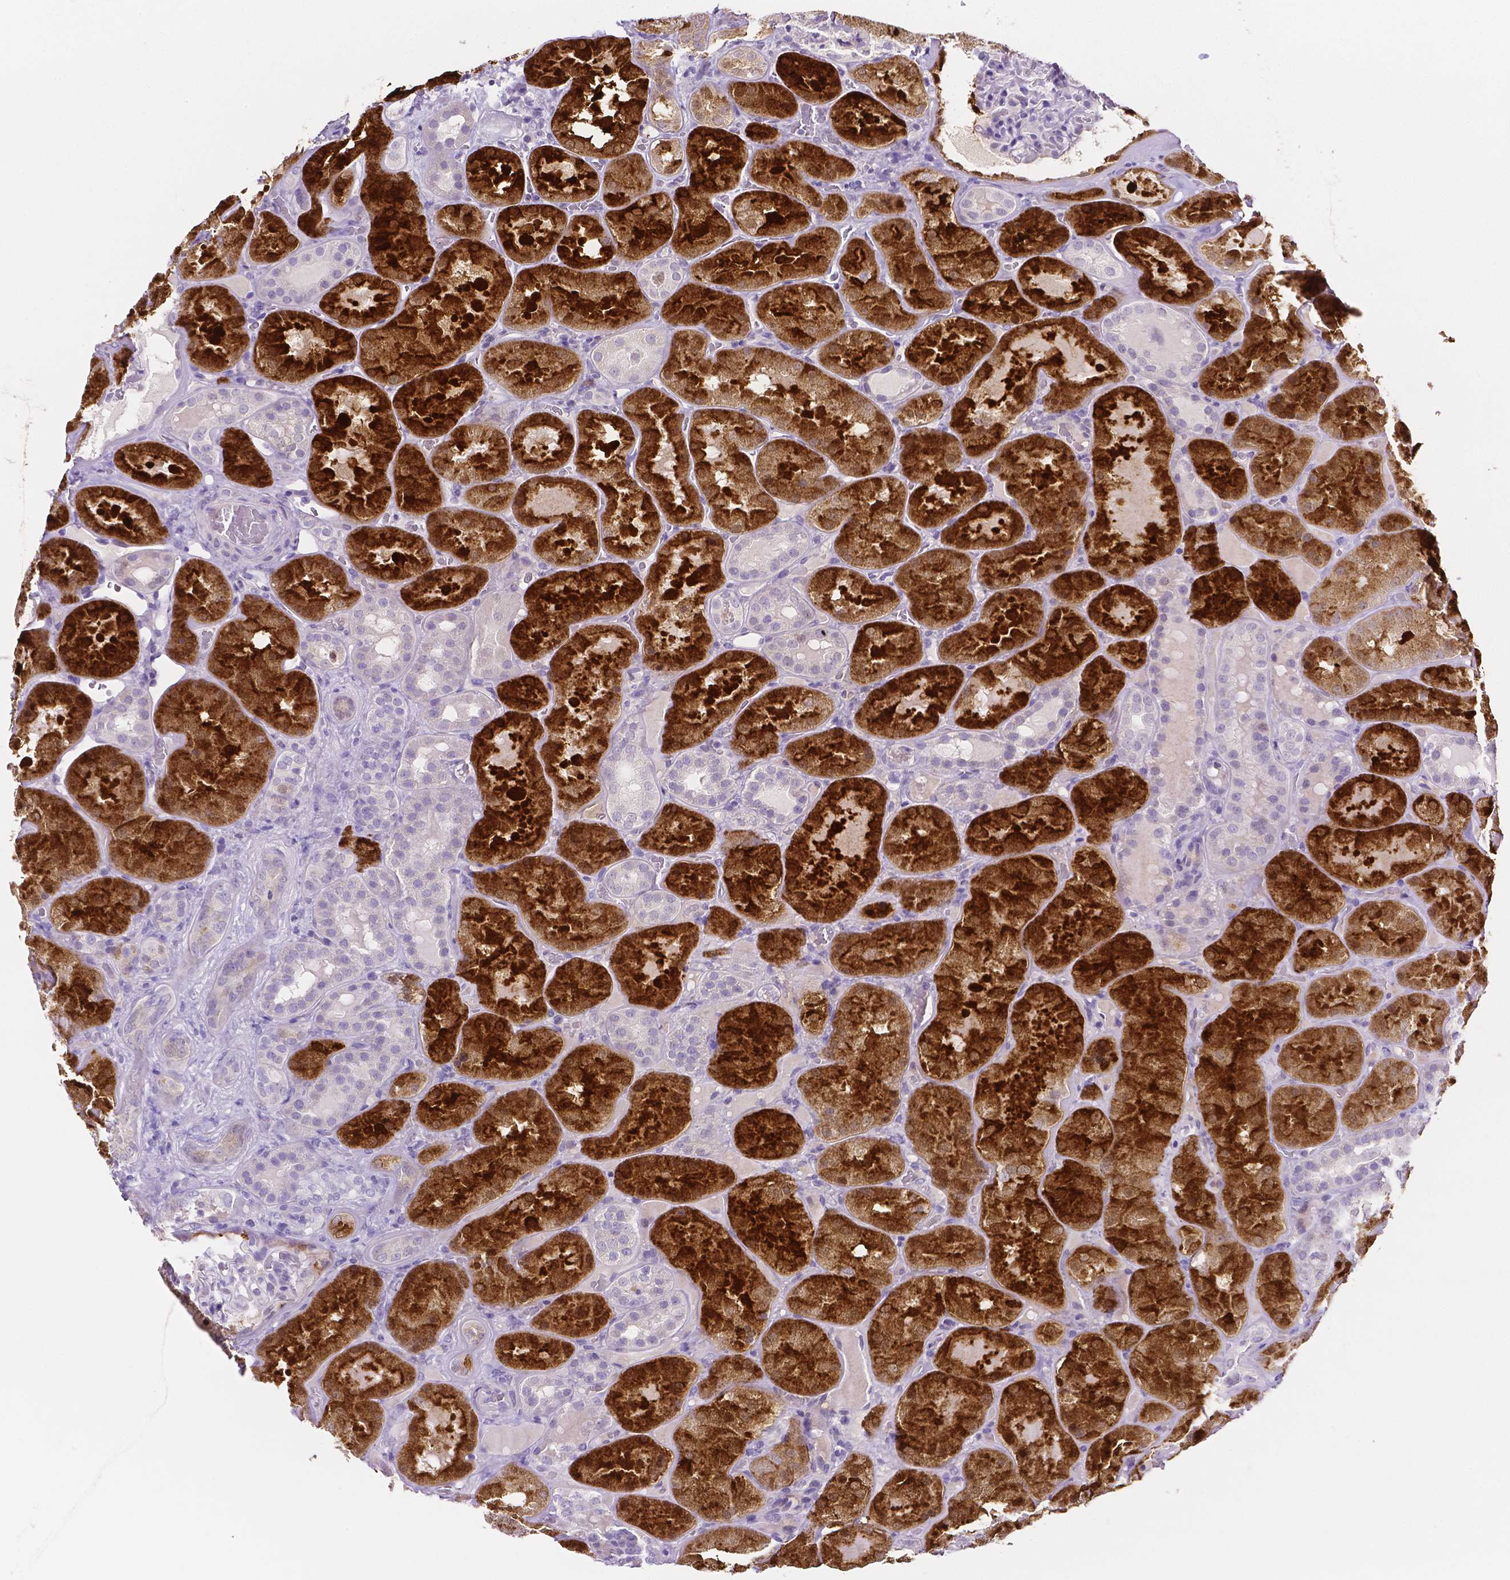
{"staining": {"intensity": "negative", "quantity": "none", "location": "none"}, "tissue": "kidney", "cell_type": "Cells in glomeruli", "image_type": "normal", "snomed": [{"axis": "morphology", "description": "Normal tissue, NOS"}, {"axis": "topography", "description": "Kidney"}], "caption": "Immunohistochemistry of unremarkable kidney exhibits no staining in cells in glomeruli.", "gene": "SLC22A2", "patient": {"sex": "male", "age": 73}}